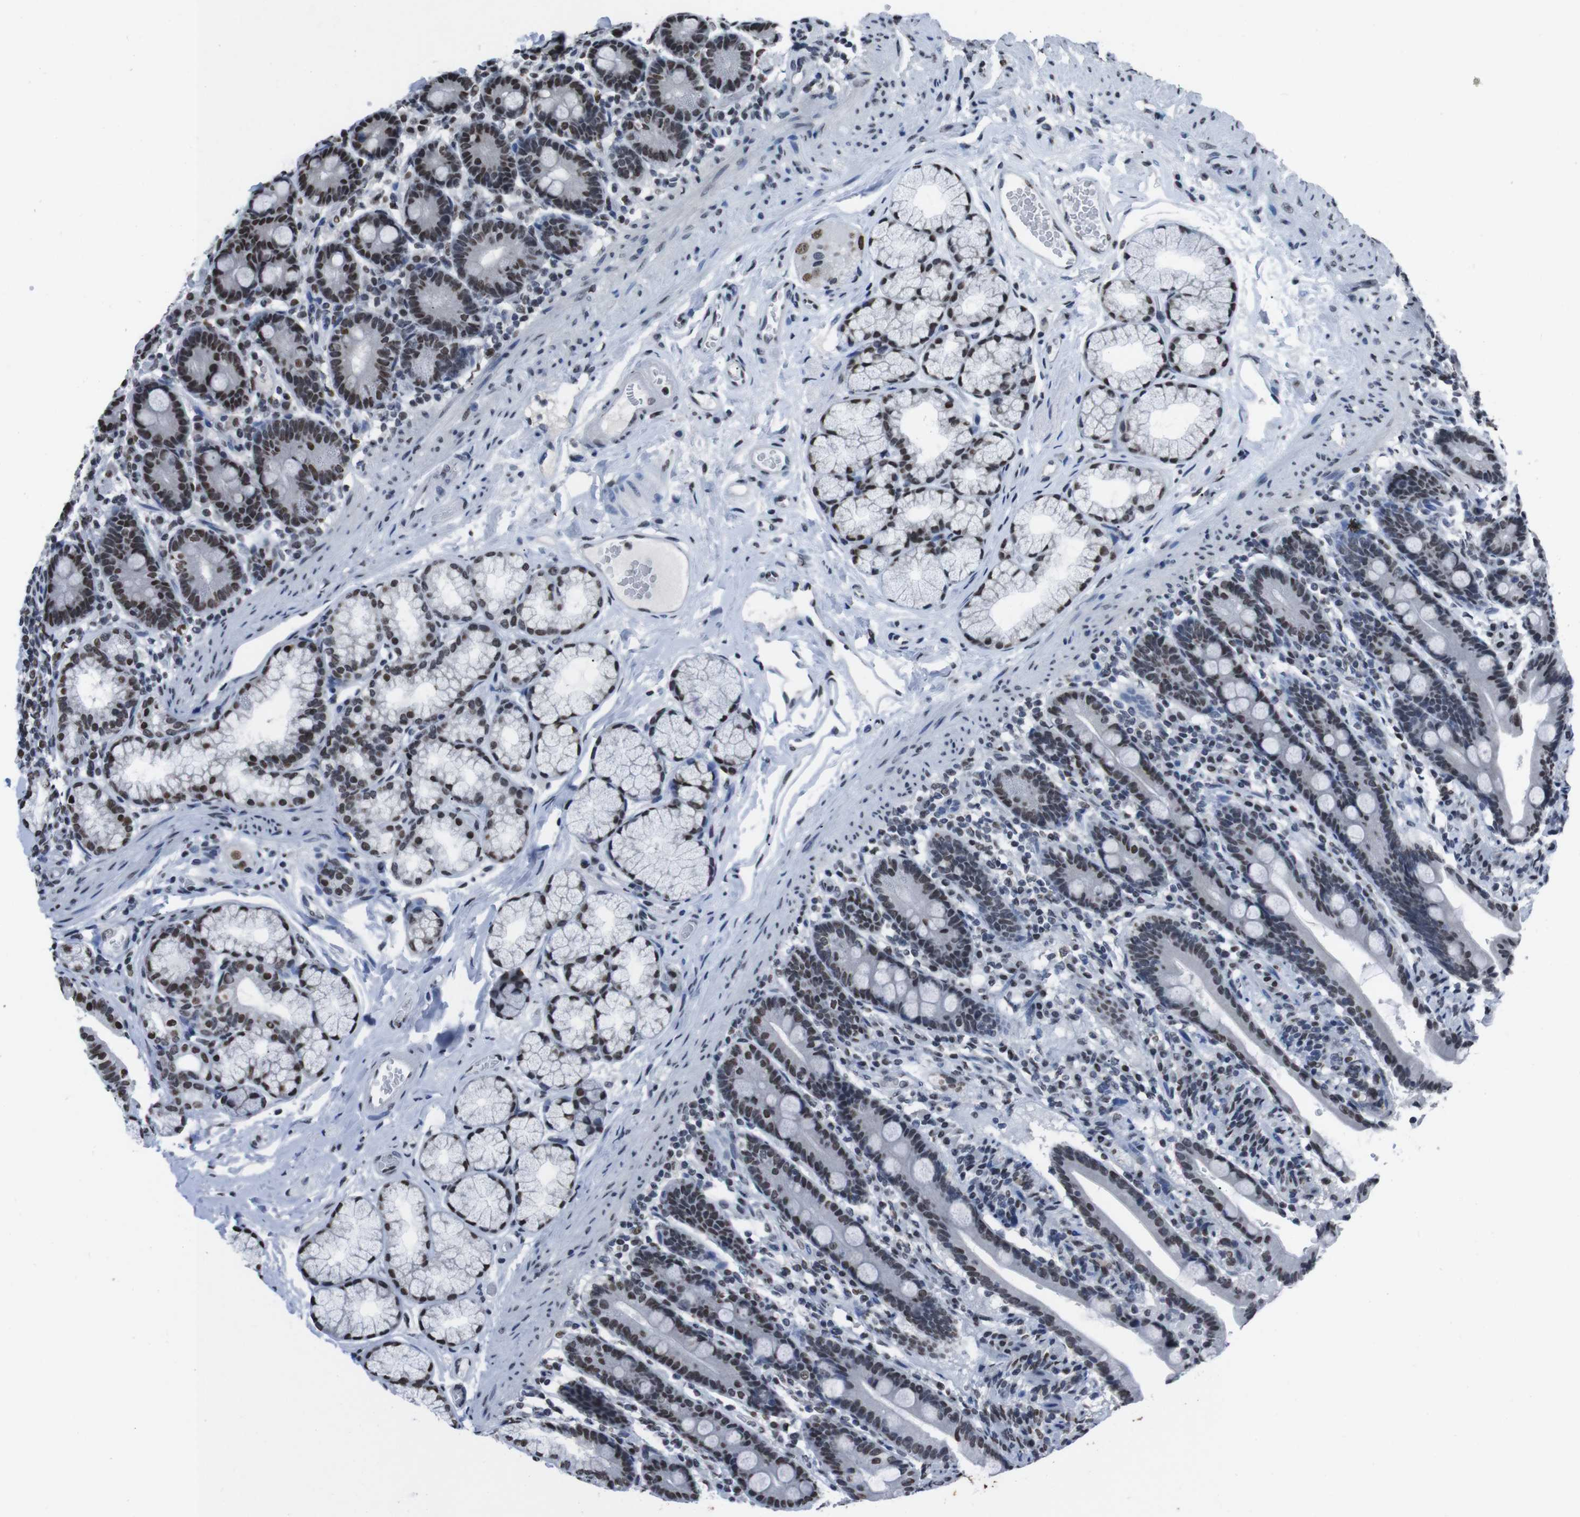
{"staining": {"intensity": "strong", "quantity": ">75%", "location": "nuclear"}, "tissue": "duodenum", "cell_type": "Glandular cells", "image_type": "normal", "snomed": [{"axis": "morphology", "description": "Normal tissue, NOS"}, {"axis": "topography", "description": "Duodenum"}], "caption": "Immunohistochemical staining of normal human duodenum displays strong nuclear protein expression in about >75% of glandular cells.", "gene": "PIP4P2", "patient": {"sex": "male", "age": 54}}